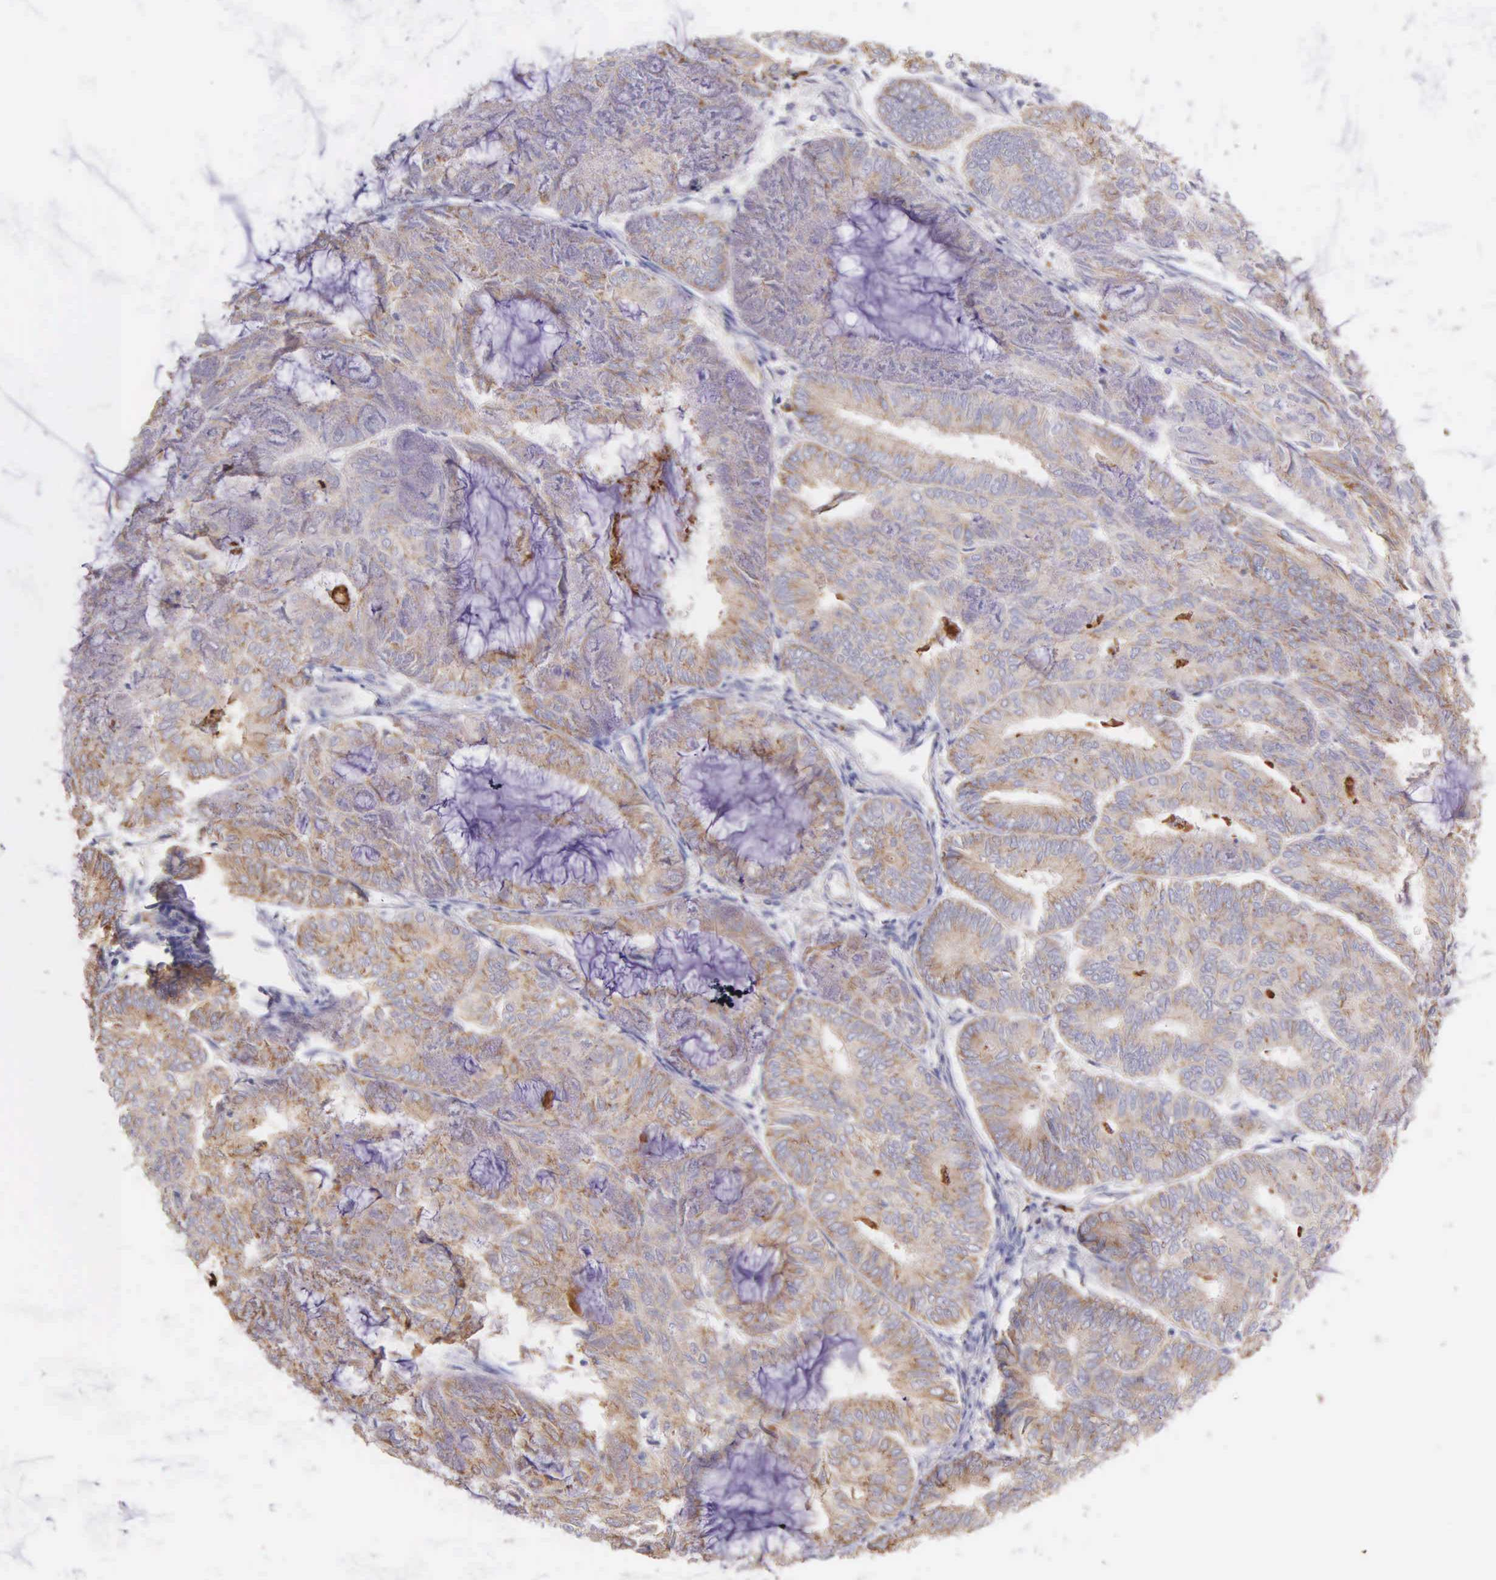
{"staining": {"intensity": "weak", "quantity": ">75%", "location": "cytoplasmic/membranous"}, "tissue": "endometrial cancer", "cell_type": "Tumor cells", "image_type": "cancer", "snomed": [{"axis": "morphology", "description": "Adenocarcinoma, NOS"}, {"axis": "topography", "description": "Endometrium"}], "caption": "Endometrial cancer (adenocarcinoma) was stained to show a protein in brown. There is low levels of weak cytoplasmic/membranous staining in approximately >75% of tumor cells. Immunohistochemistry (ihc) stains the protein in brown and the nuclei are stained blue.", "gene": "CKAP4", "patient": {"sex": "female", "age": 59}}